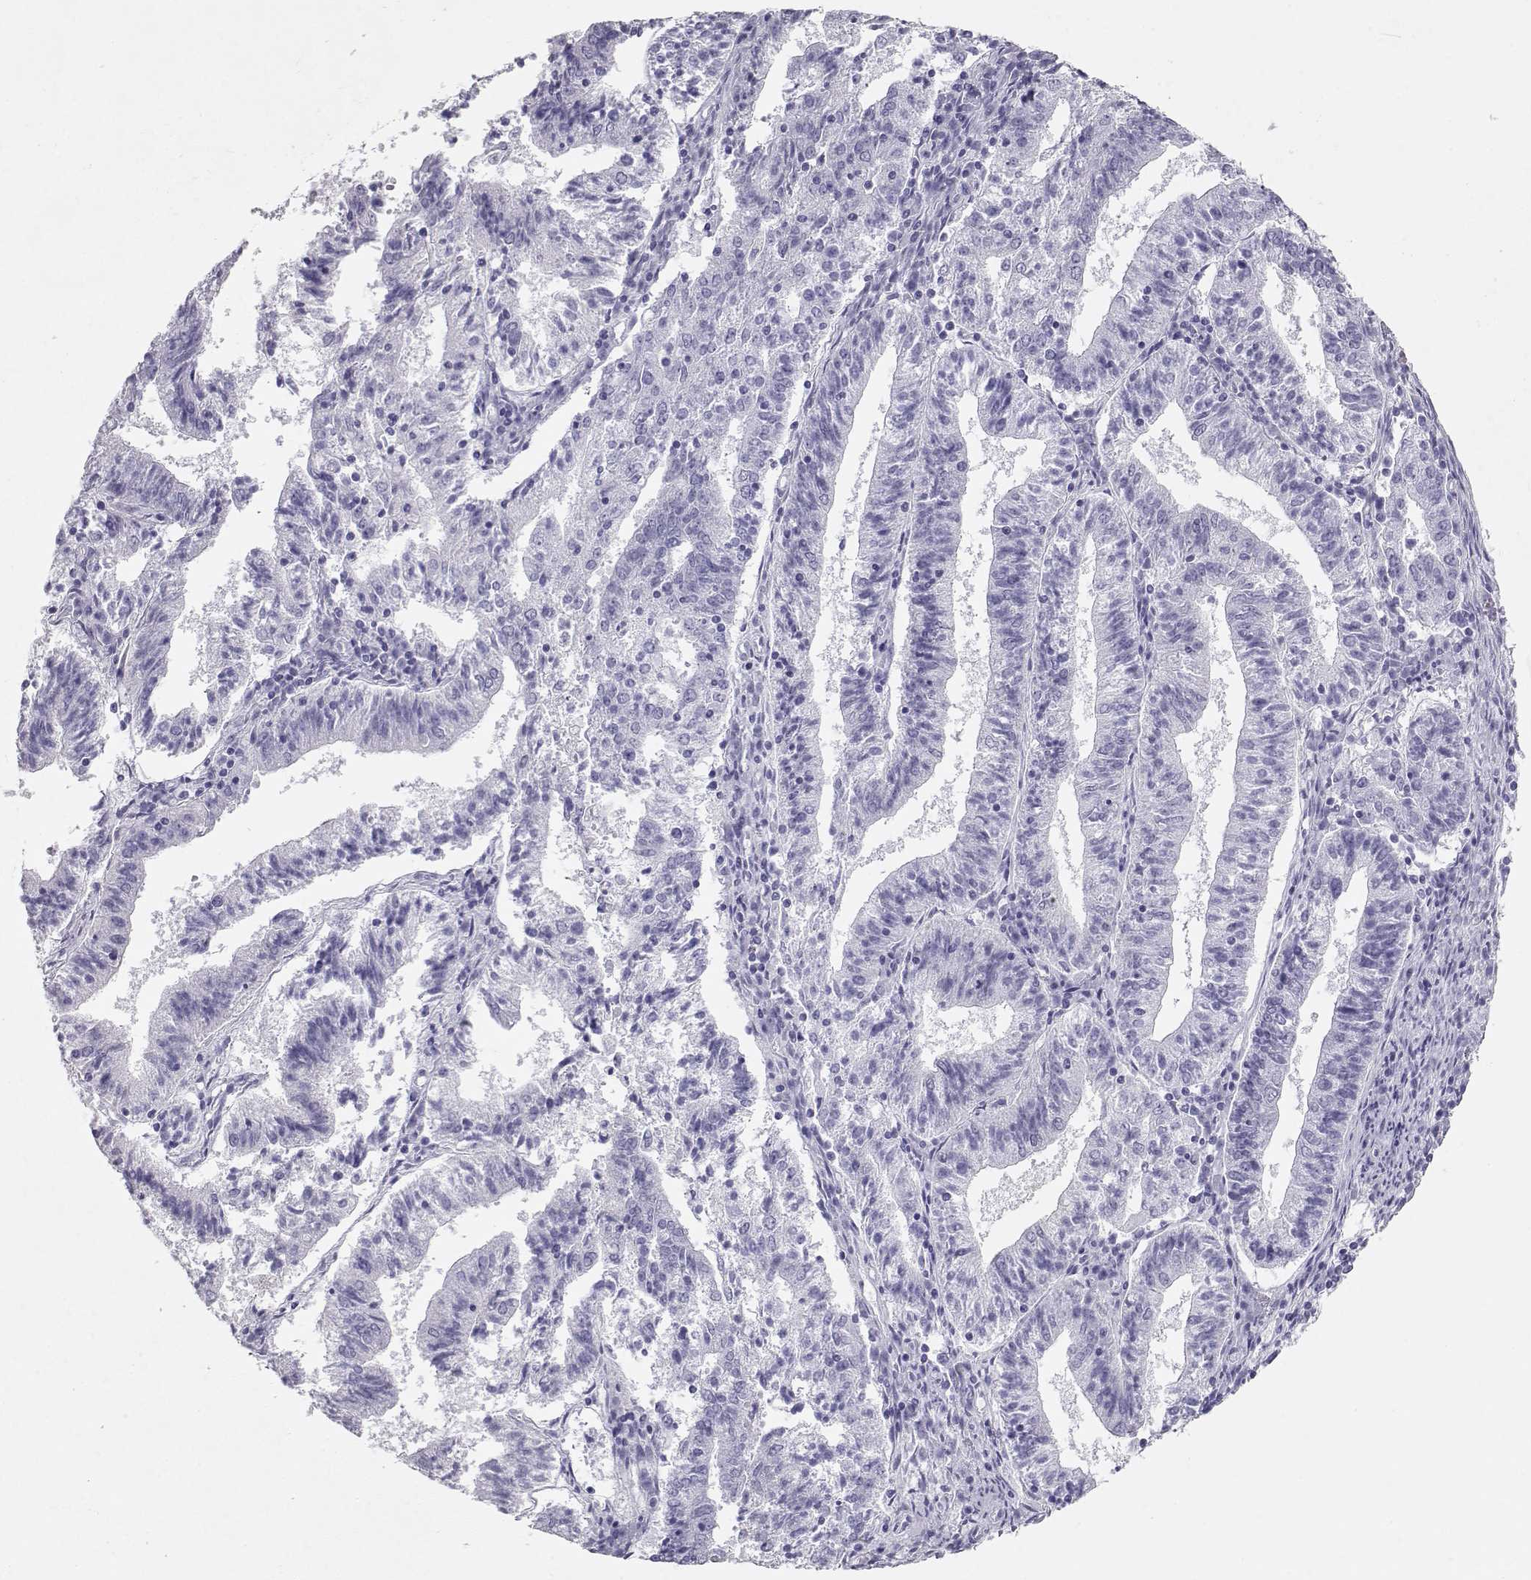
{"staining": {"intensity": "negative", "quantity": "none", "location": "none"}, "tissue": "endometrial cancer", "cell_type": "Tumor cells", "image_type": "cancer", "snomed": [{"axis": "morphology", "description": "Adenocarcinoma, NOS"}, {"axis": "topography", "description": "Endometrium"}], "caption": "The IHC photomicrograph has no significant staining in tumor cells of endometrial cancer tissue.", "gene": "MAGEC1", "patient": {"sex": "female", "age": 82}}